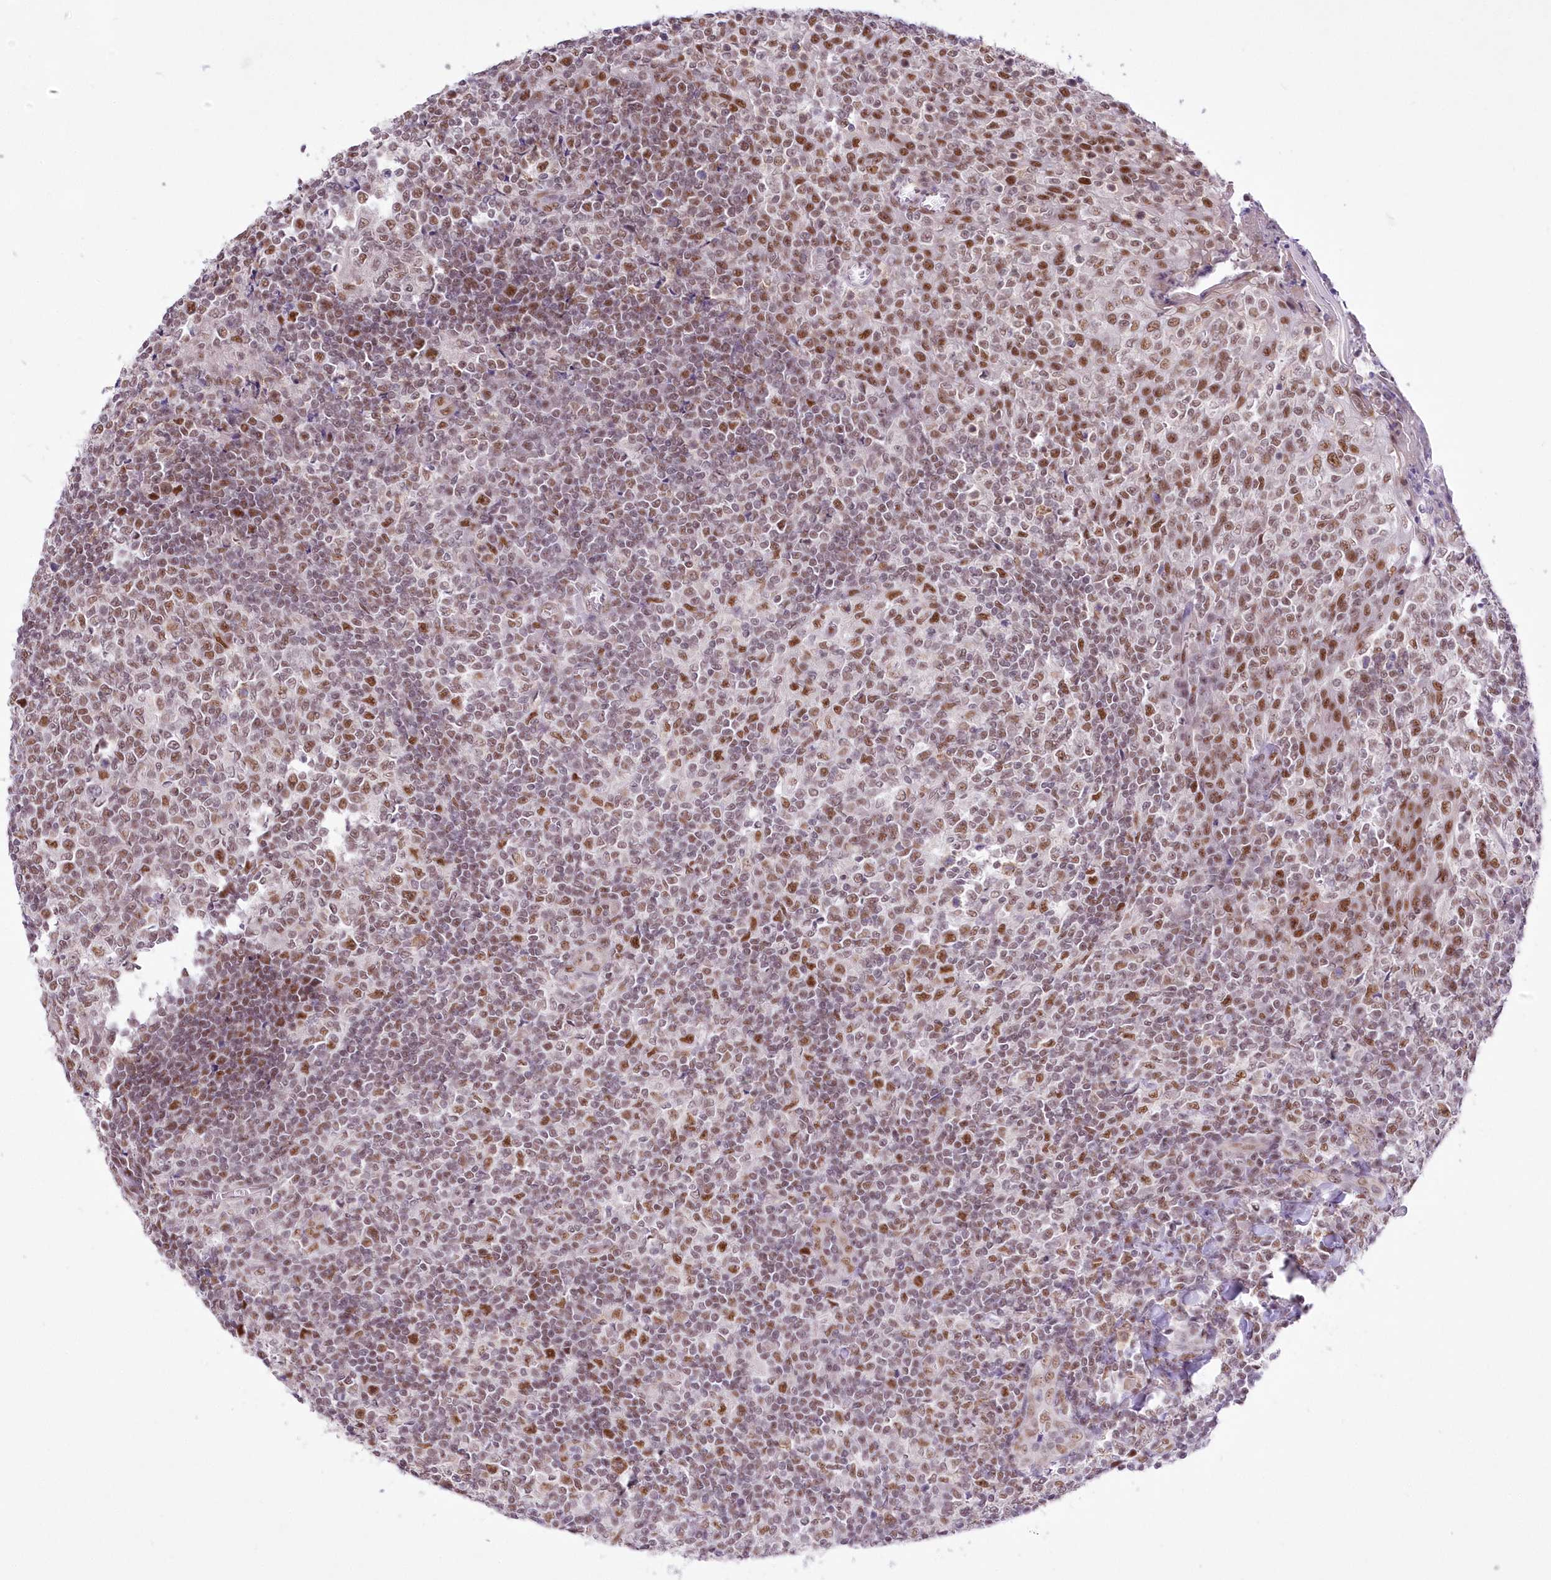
{"staining": {"intensity": "moderate", "quantity": ">75%", "location": "nuclear"}, "tissue": "tonsil", "cell_type": "Germinal center cells", "image_type": "normal", "snomed": [{"axis": "morphology", "description": "Normal tissue, NOS"}, {"axis": "topography", "description": "Tonsil"}], "caption": "An IHC micrograph of unremarkable tissue is shown. Protein staining in brown highlights moderate nuclear positivity in tonsil within germinal center cells.", "gene": "NSUN2", "patient": {"sex": "female", "age": 19}}